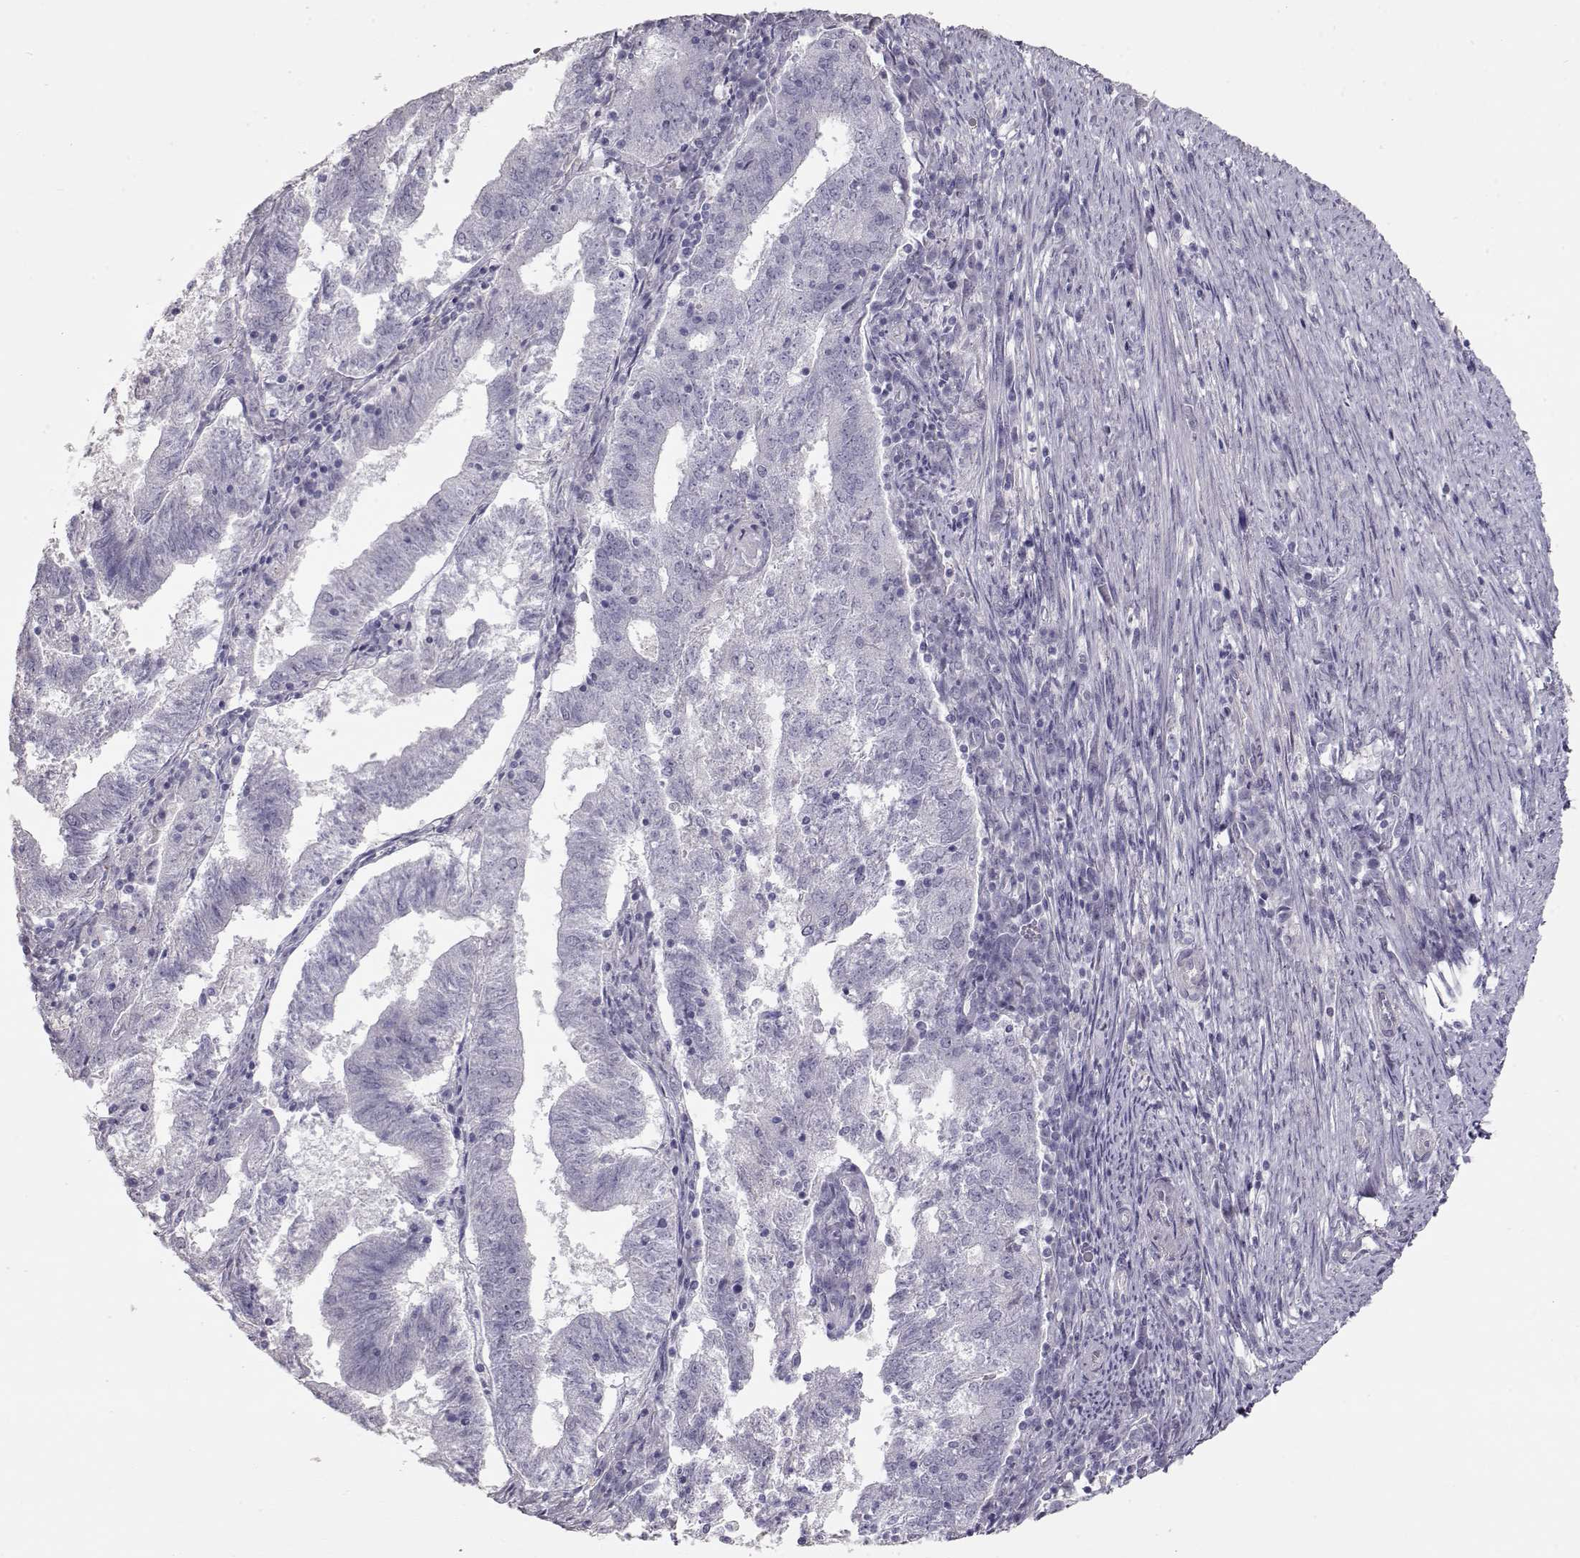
{"staining": {"intensity": "negative", "quantity": "none", "location": "none"}, "tissue": "endometrial cancer", "cell_type": "Tumor cells", "image_type": "cancer", "snomed": [{"axis": "morphology", "description": "Adenocarcinoma, NOS"}, {"axis": "topography", "description": "Endometrium"}], "caption": "Tumor cells are negative for brown protein staining in adenocarcinoma (endometrial).", "gene": "SLC18A1", "patient": {"sex": "female", "age": 82}}